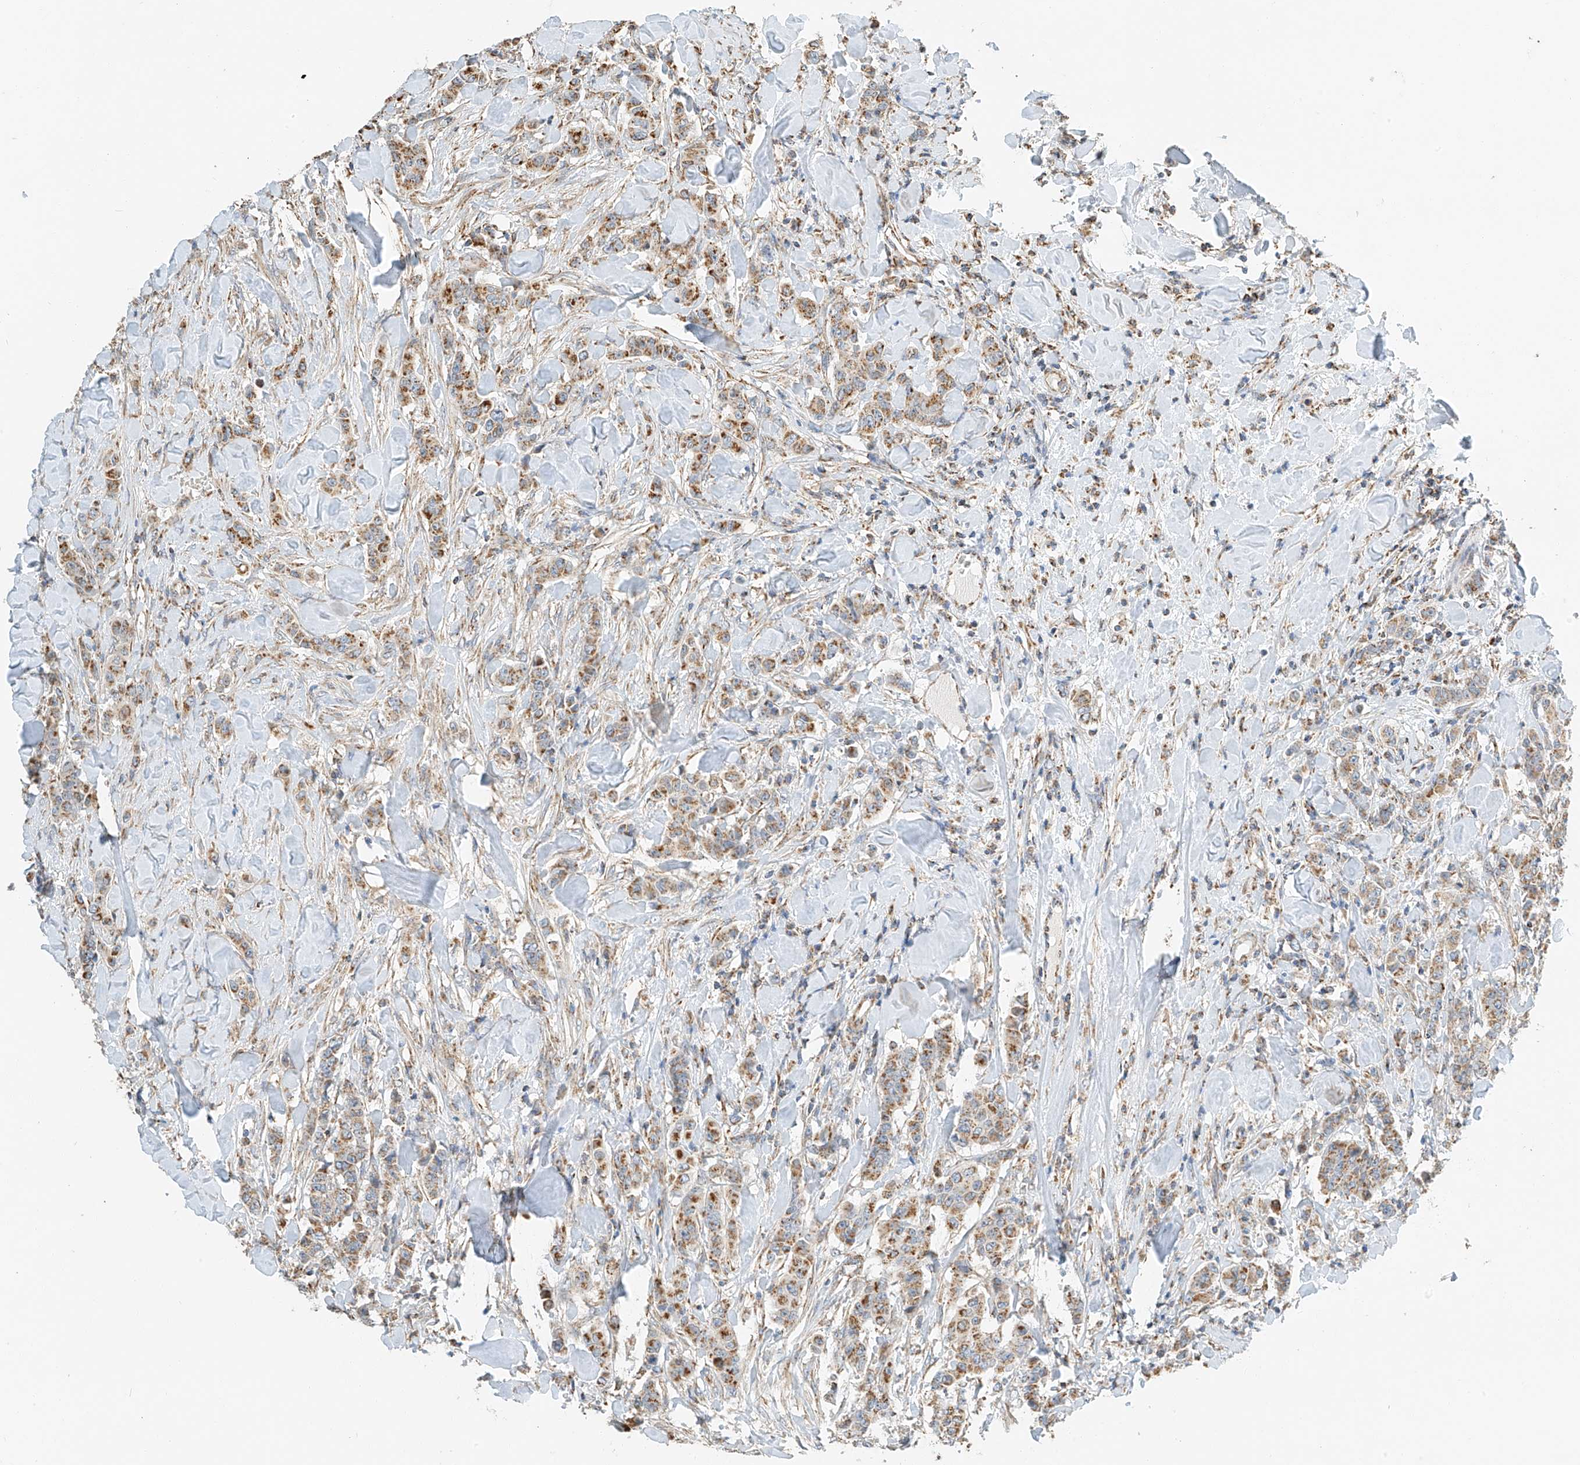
{"staining": {"intensity": "moderate", "quantity": ">75%", "location": "cytoplasmic/membranous"}, "tissue": "breast cancer", "cell_type": "Tumor cells", "image_type": "cancer", "snomed": [{"axis": "morphology", "description": "Duct carcinoma"}, {"axis": "topography", "description": "Breast"}], "caption": "IHC photomicrograph of intraductal carcinoma (breast) stained for a protein (brown), which shows medium levels of moderate cytoplasmic/membranous positivity in about >75% of tumor cells.", "gene": "YIPF7", "patient": {"sex": "female", "age": 40}}